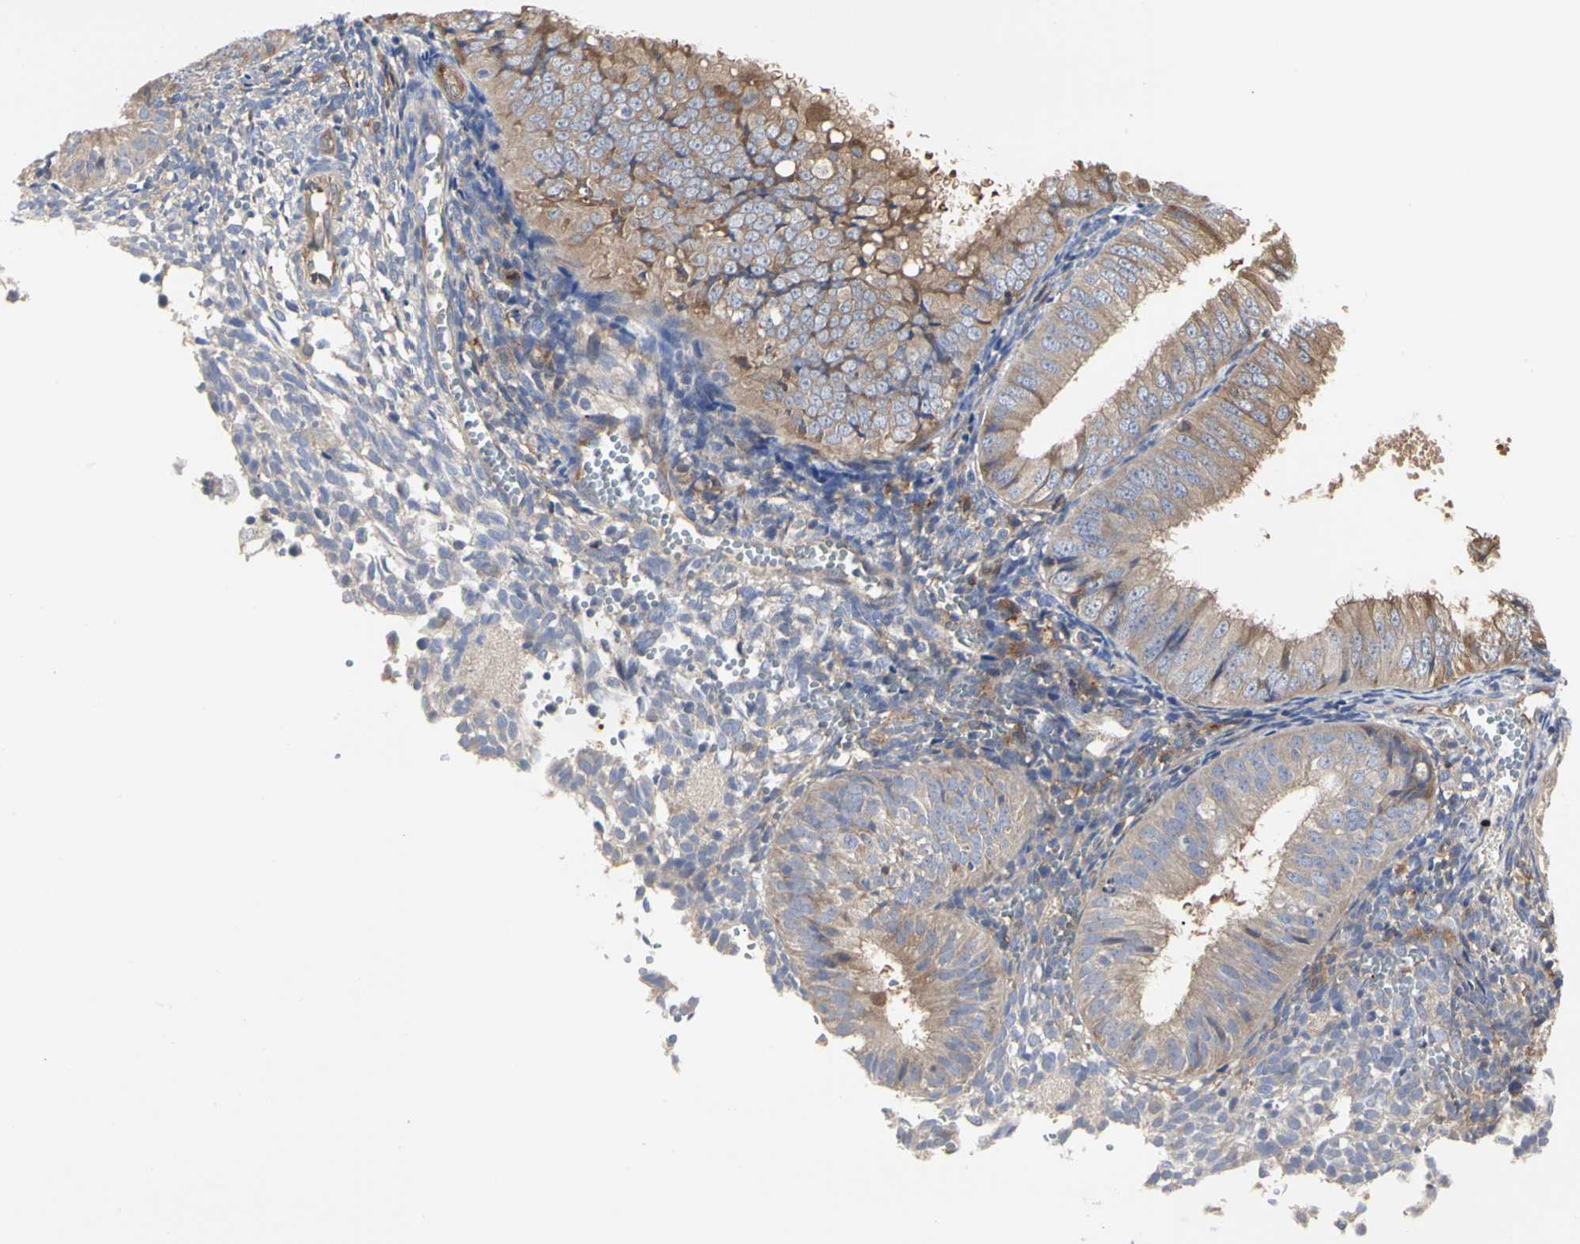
{"staining": {"intensity": "moderate", "quantity": ">75%", "location": "cytoplasmic/membranous"}, "tissue": "endometrial cancer", "cell_type": "Tumor cells", "image_type": "cancer", "snomed": [{"axis": "morphology", "description": "Normal tissue, NOS"}, {"axis": "morphology", "description": "Adenocarcinoma, NOS"}, {"axis": "topography", "description": "Endometrium"}], "caption": "Tumor cells demonstrate medium levels of moderate cytoplasmic/membranous expression in approximately >75% of cells in endometrial cancer (adenocarcinoma).", "gene": "C3orf52", "patient": {"sex": "female", "age": 53}}